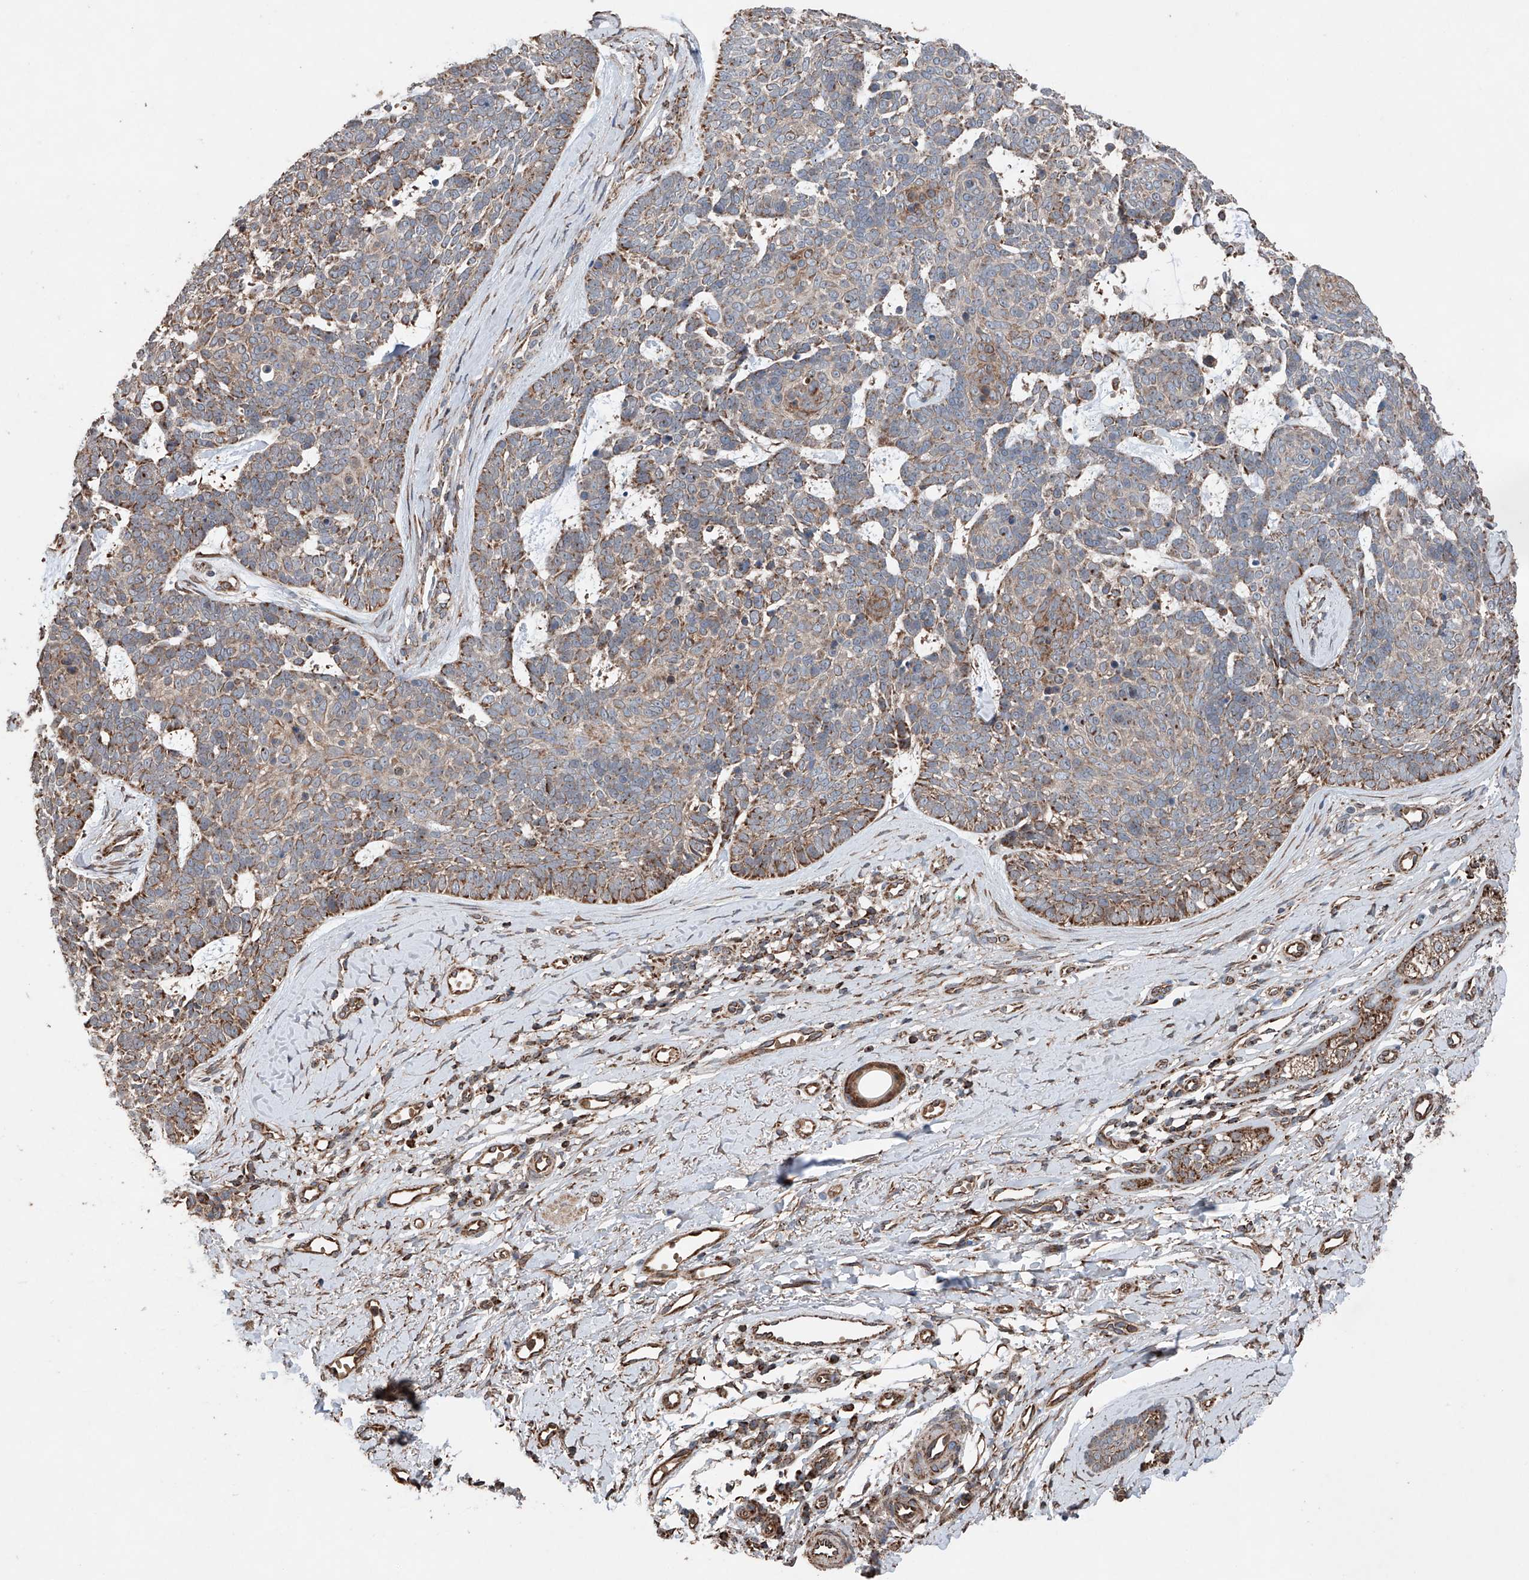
{"staining": {"intensity": "moderate", "quantity": ">75%", "location": "cytoplasmic/membranous"}, "tissue": "skin cancer", "cell_type": "Tumor cells", "image_type": "cancer", "snomed": [{"axis": "morphology", "description": "Basal cell carcinoma"}, {"axis": "topography", "description": "Skin"}], "caption": "Protein positivity by immunohistochemistry reveals moderate cytoplasmic/membranous staining in about >75% of tumor cells in skin basal cell carcinoma.", "gene": "AP4B1", "patient": {"sex": "female", "age": 81}}